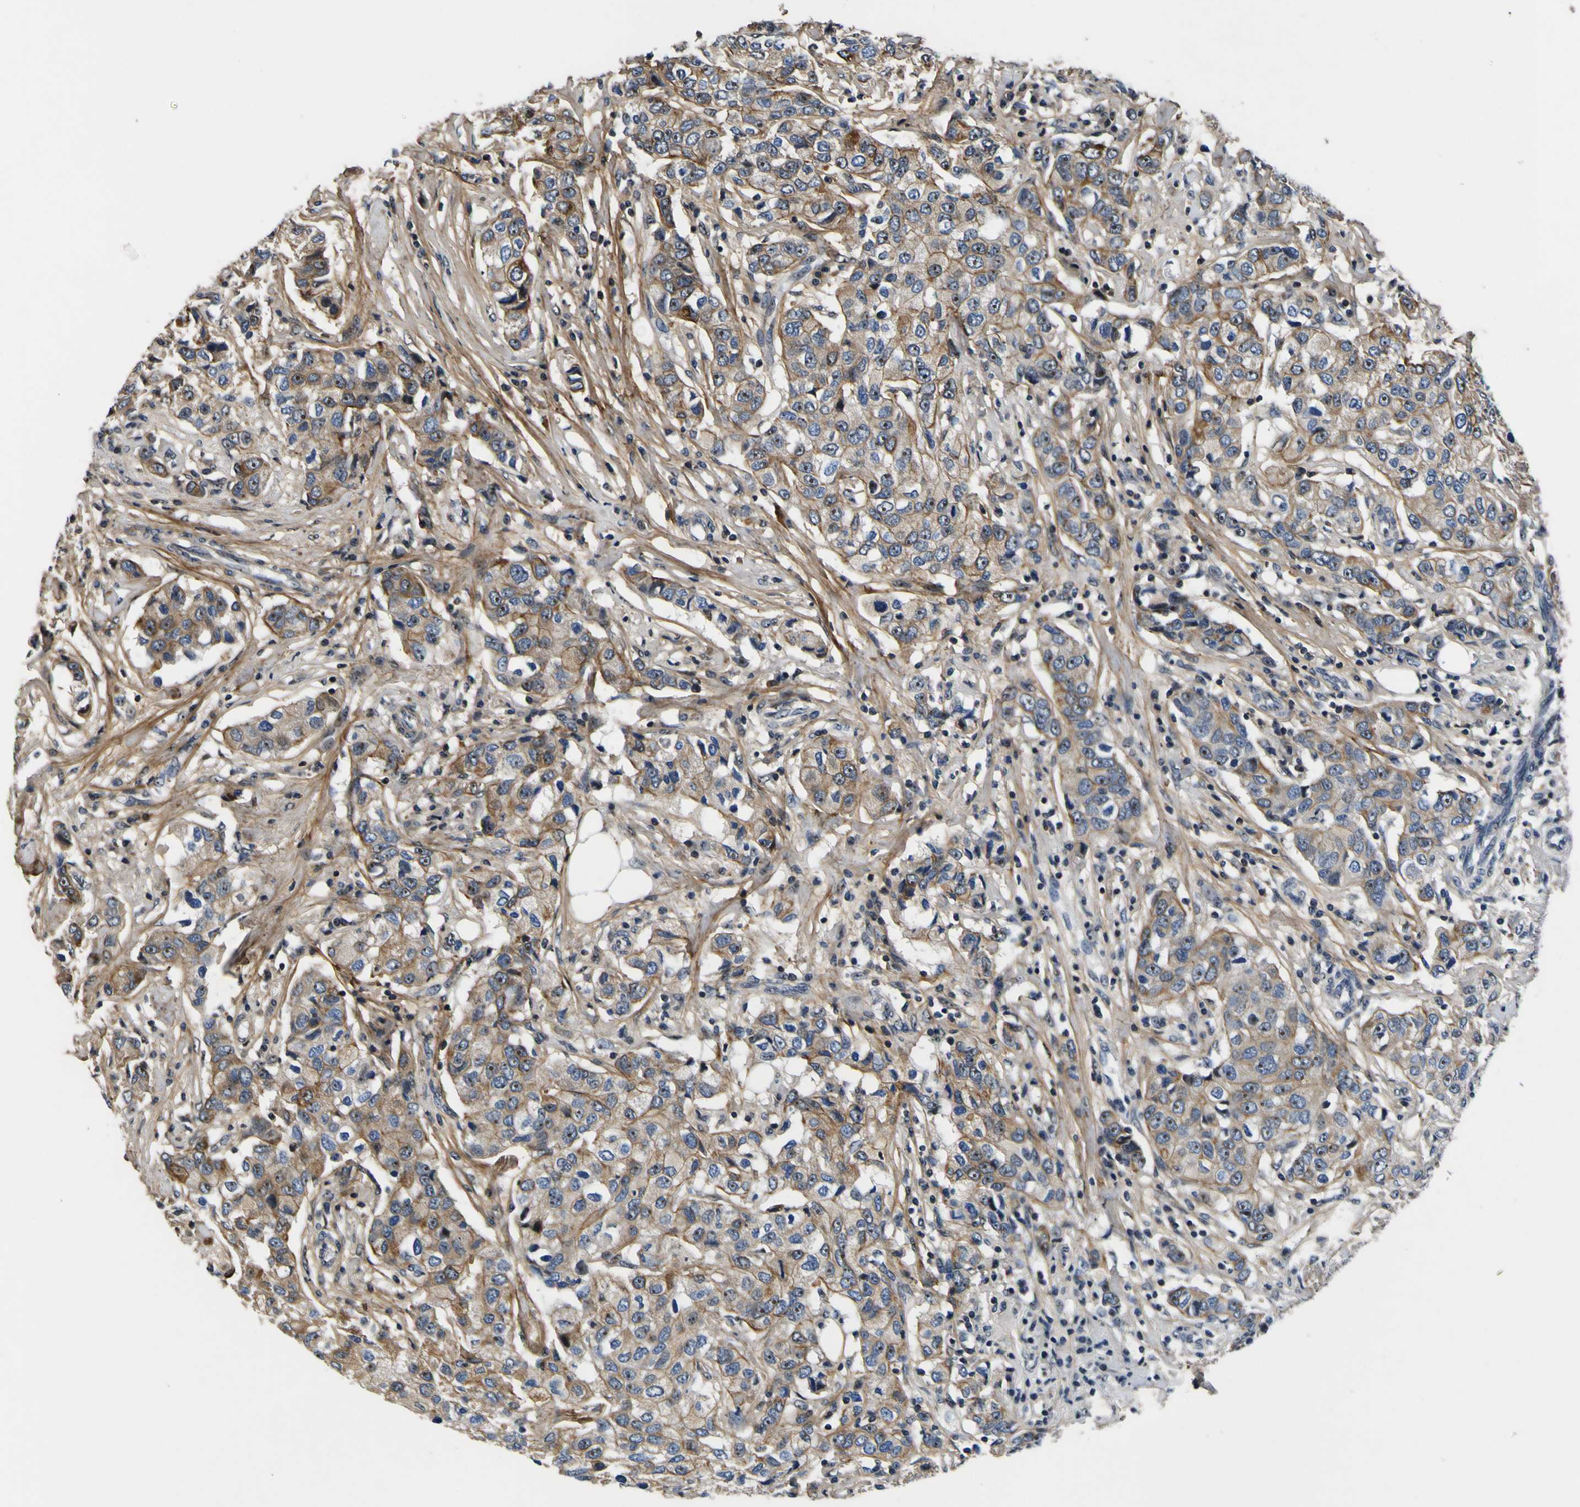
{"staining": {"intensity": "moderate", "quantity": ">75%", "location": "cytoplasmic/membranous,nuclear"}, "tissue": "breast cancer", "cell_type": "Tumor cells", "image_type": "cancer", "snomed": [{"axis": "morphology", "description": "Duct carcinoma"}, {"axis": "topography", "description": "Breast"}], "caption": "Brown immunohistochemical staining in intraductal carcinoma (breast) exhibits moderate cytoplasmic/membranous and nuclear positivity in about >75% of tumor cells.", "gene": "LRP4", "patient": {"sex": "female", "age": 80}}